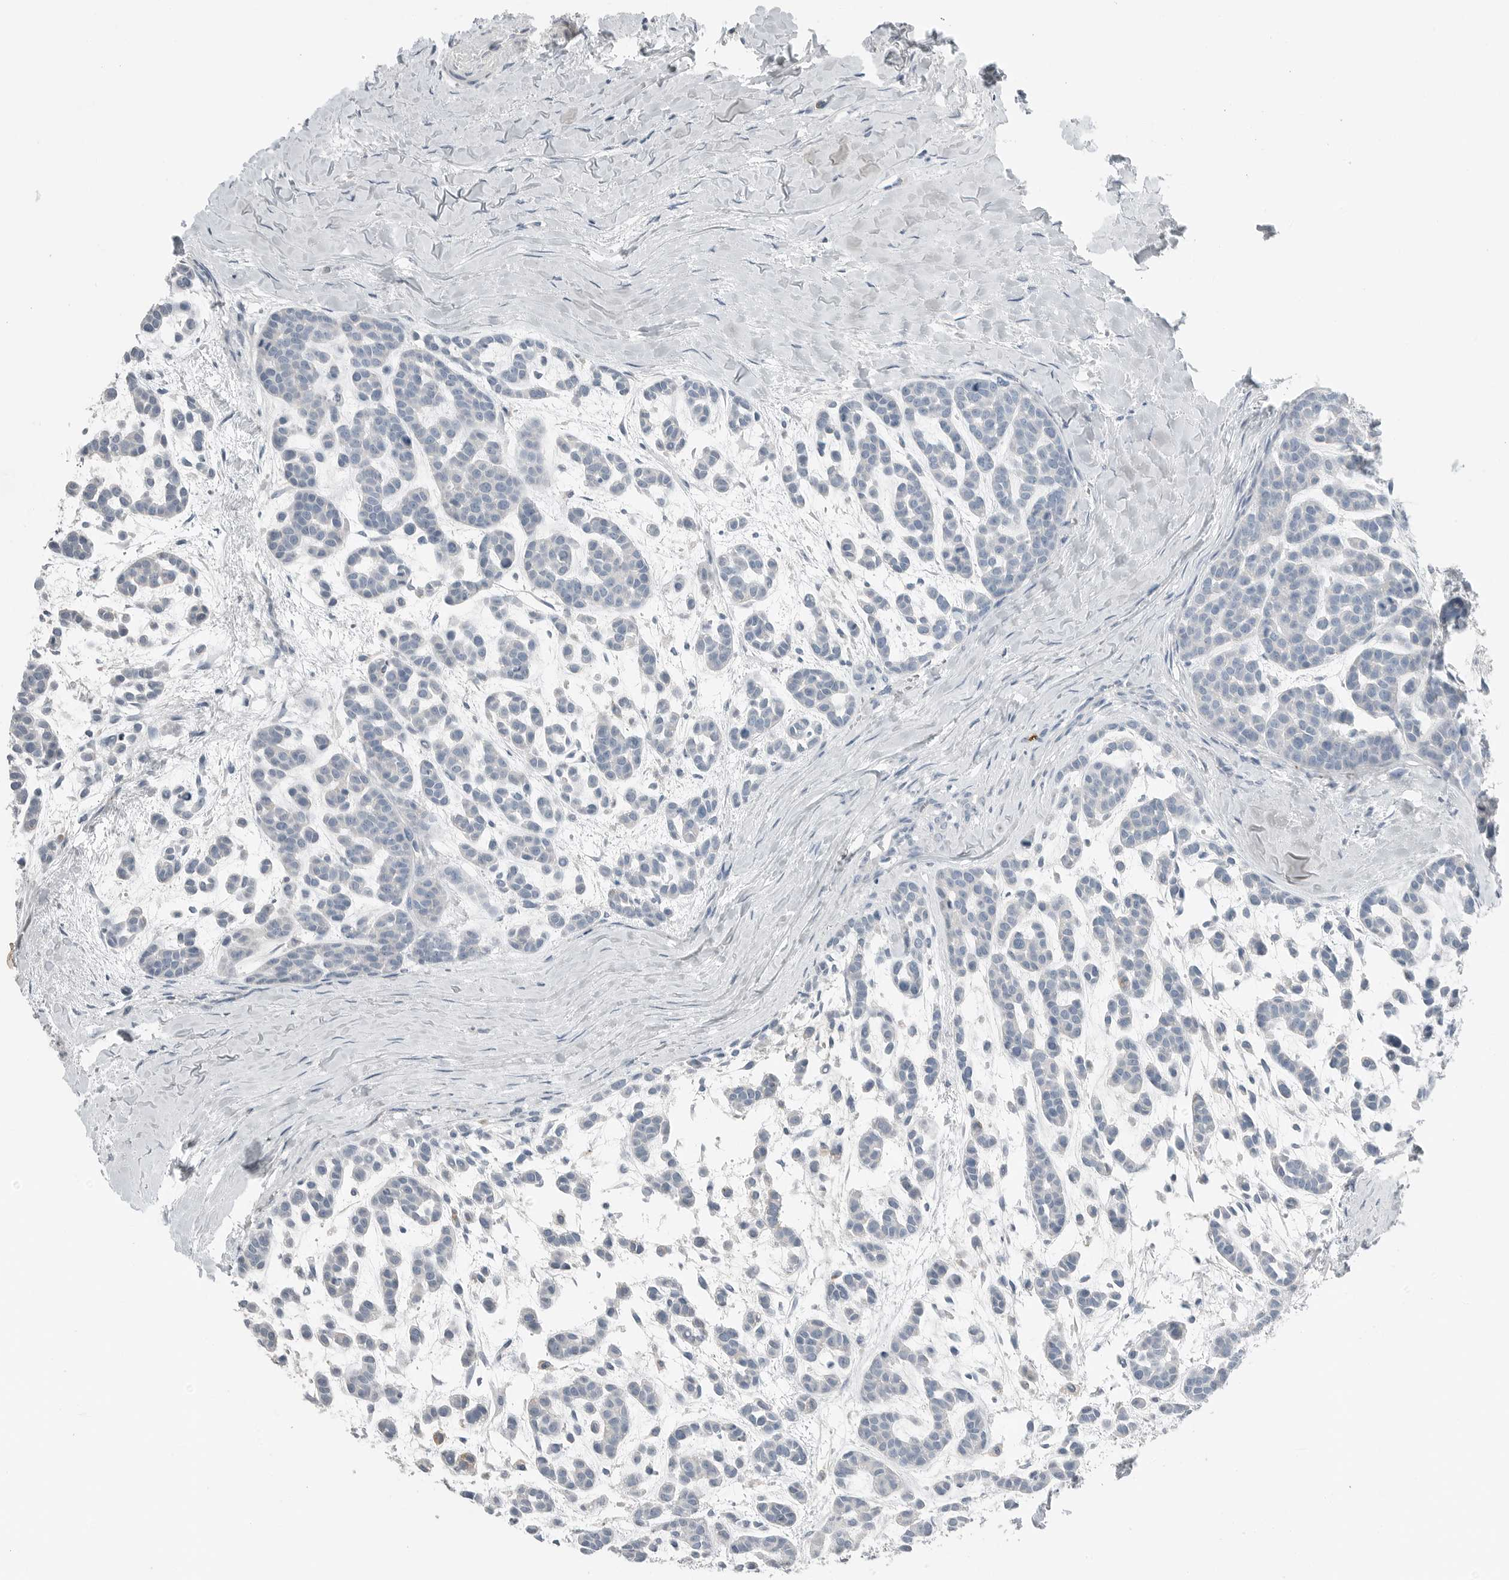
{"staining": {"intensity": "negative", "quantity": "none", "location": "none"}, "tissue": "head and neck cancer", "cell_type": "Tumor cells", "image_type": "cancer", "snomed": [{"axis": "morphology", "description": "Adenocarcinoma, NOS"}, {"axis": "morphology", "description": "Adenoma, NOS"}, {"axis": "topography", "description": "Head-Neck"}], "caption": "An immunohistochemistry (IHC) image of head and neck cancer is shown. There is no staining in tumor cells of head and neck cancer.", "gene": "SERPINB7", "patient": {"sex": "female", "age": 55}}